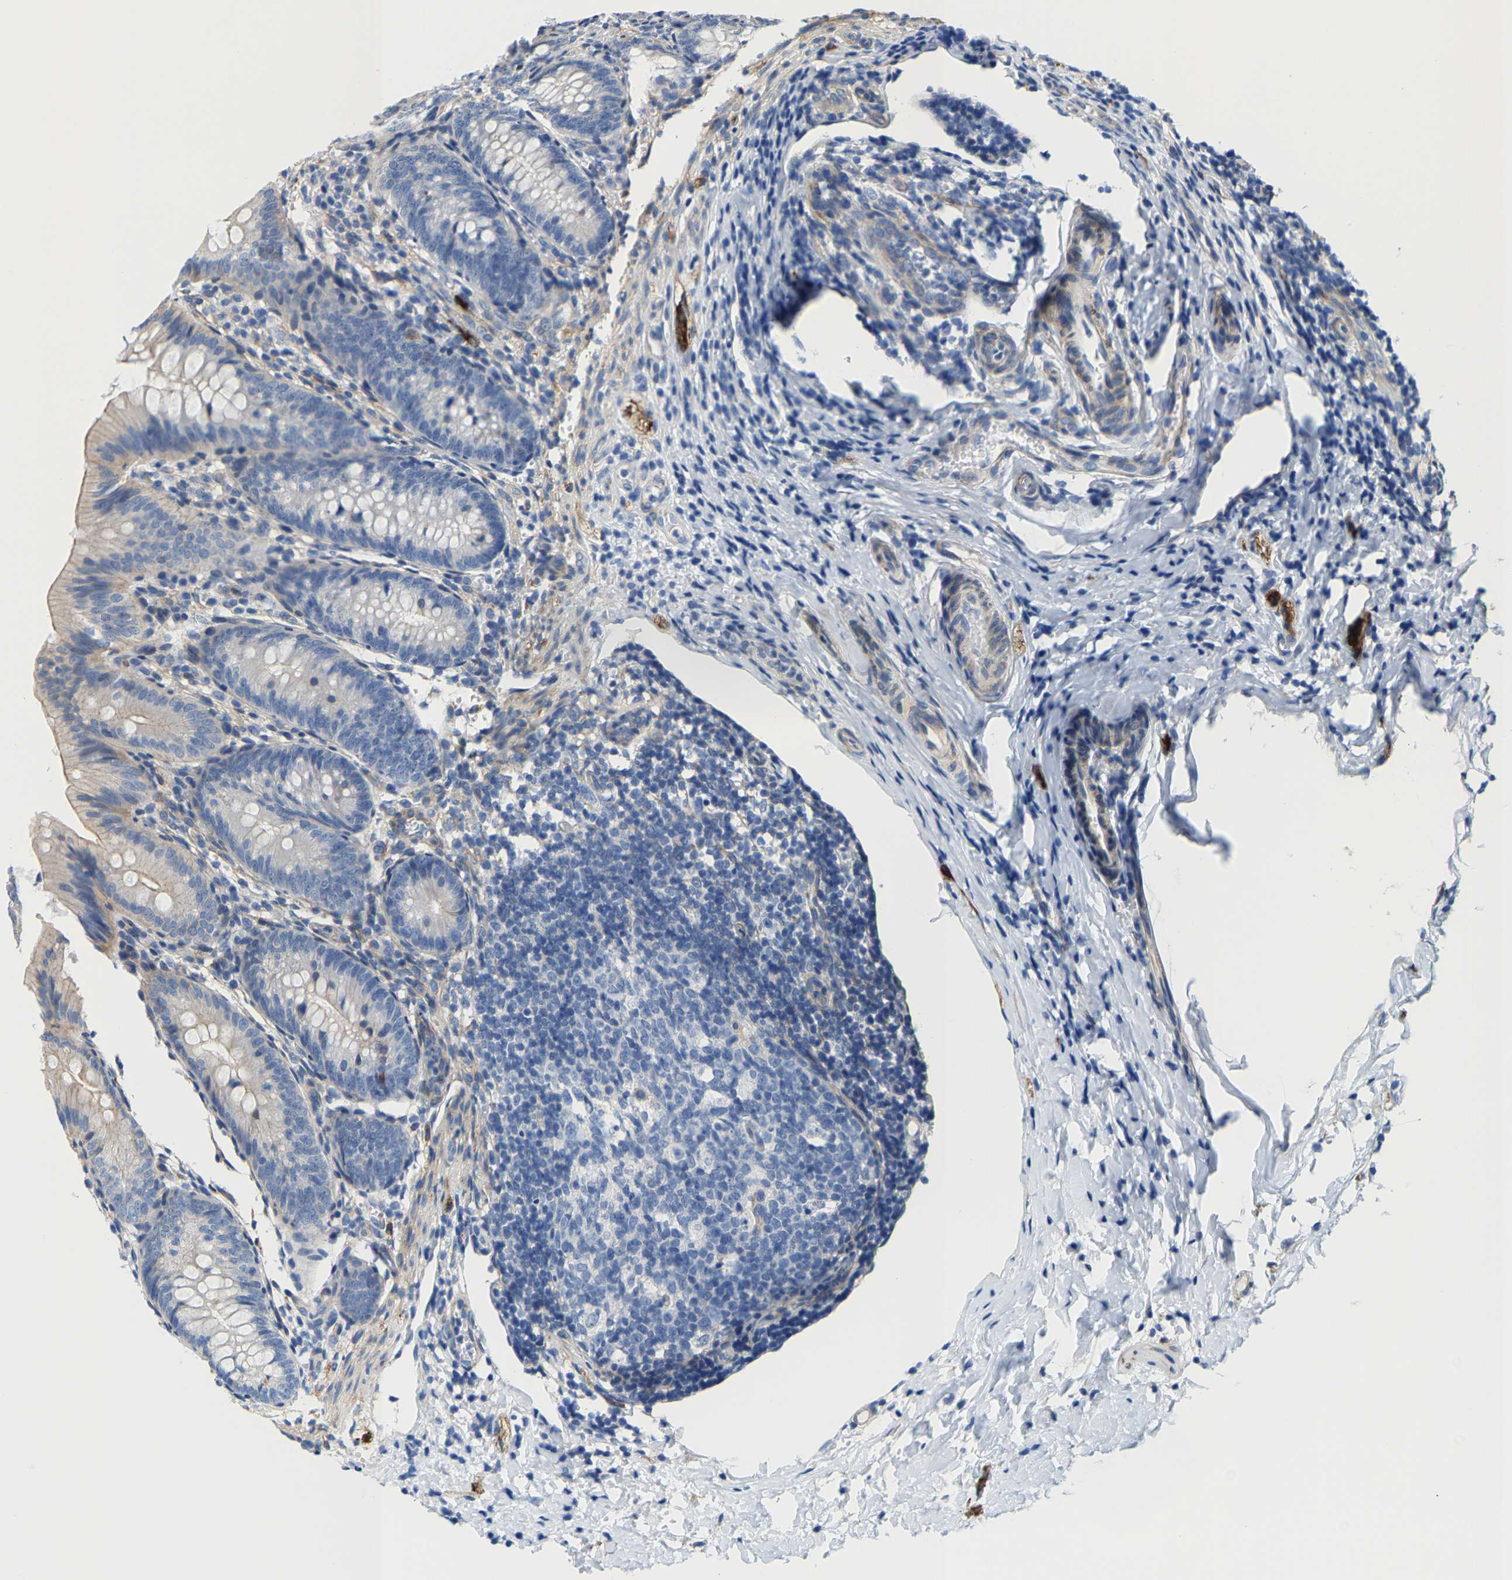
{"staining": {"intensity": "negative", "quantity": "none", "location": "none"}, "tissue": "appendix", "cell_type": "Glandular cells", "image_type": "normal", "snomed": [{"axis": "morphology", "description": "Normal tissue, NOS"}, {"axis": "topography", "description": "Appendix"}], "caption": "The photomicrograph demonstrates no significant positivity in glandular cells of appendix.", "gene": "DSCAM", "patient": {"sex": "male", "age": 1}}